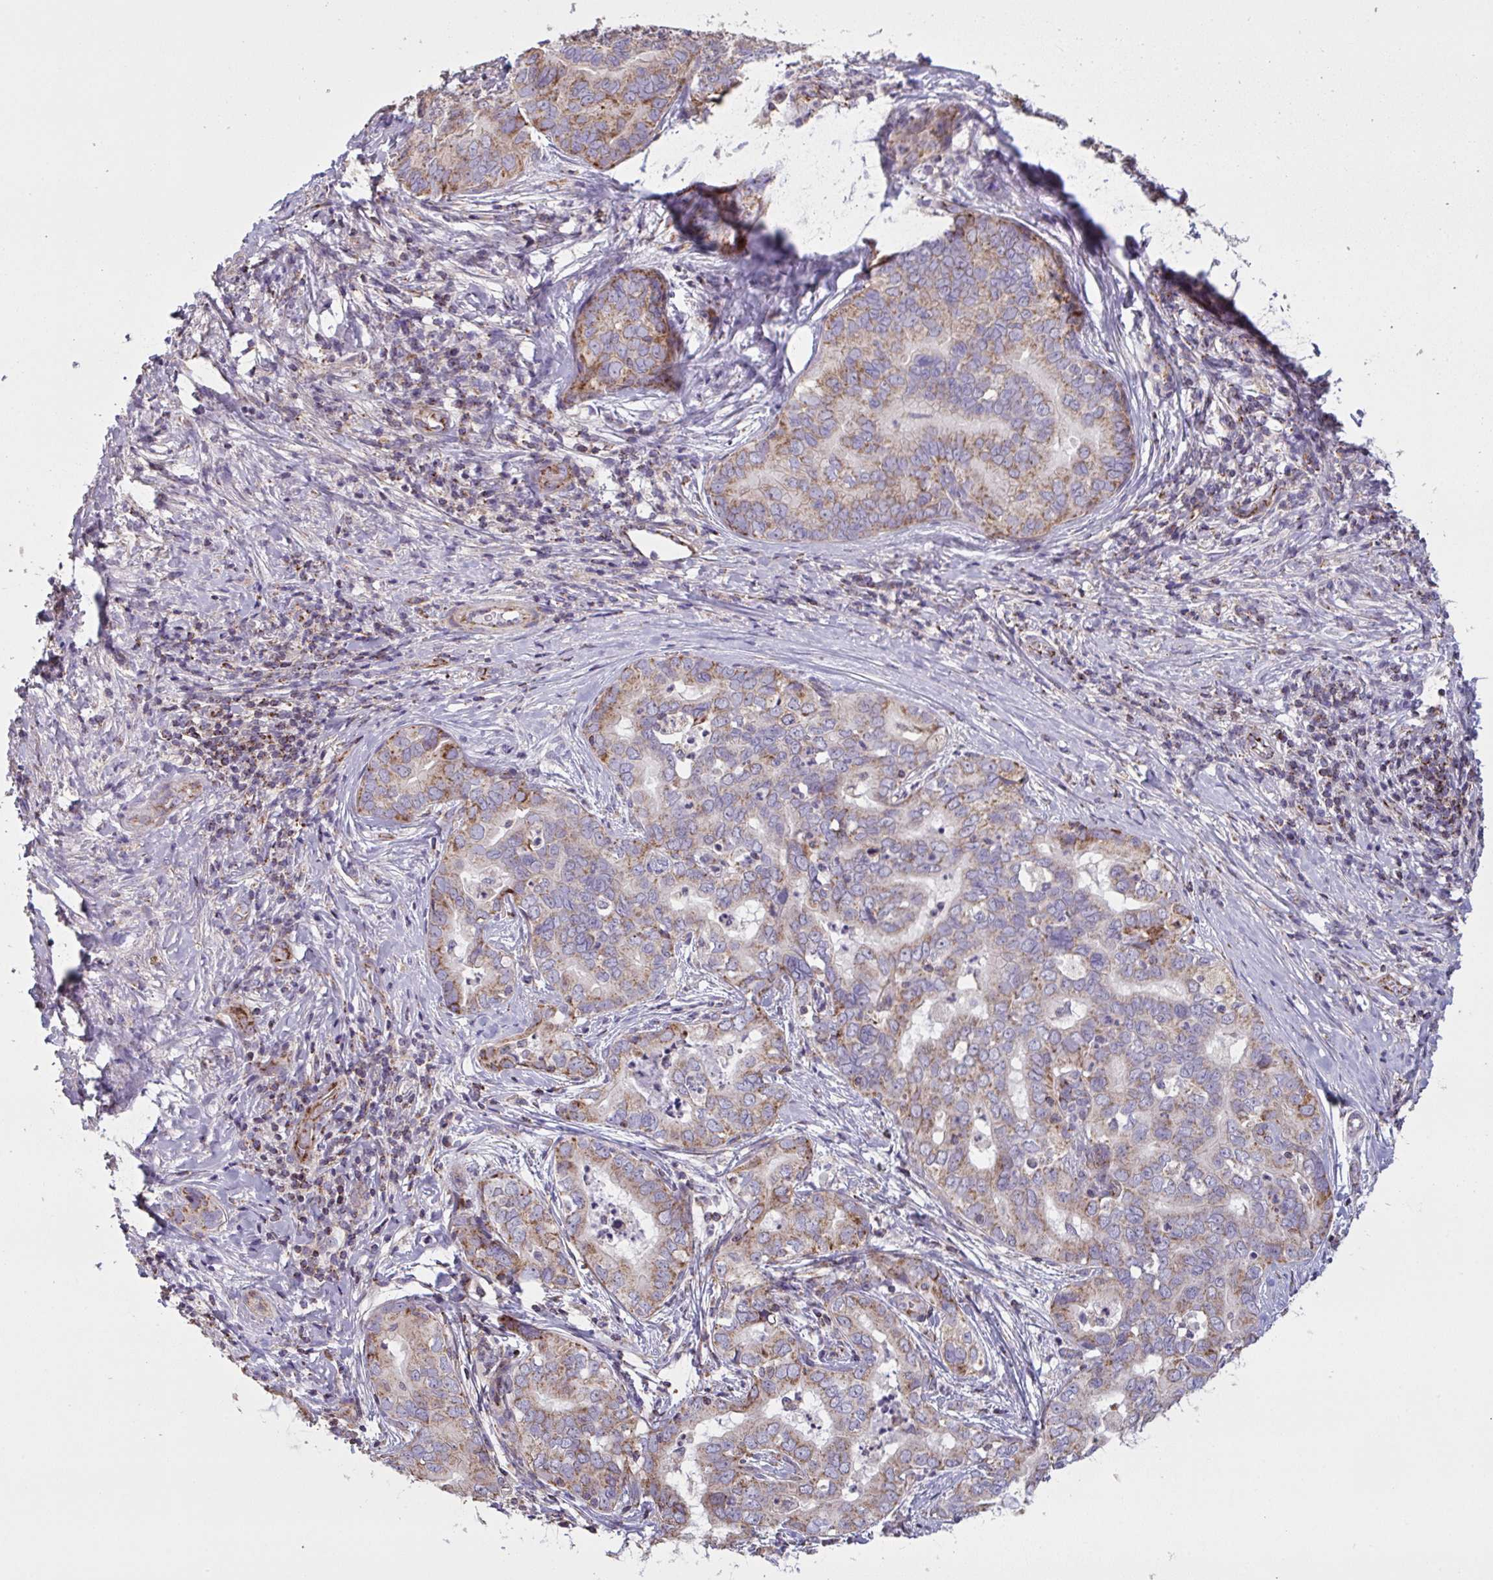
{"staining": {"intensity": "moderate", "quantity": "25%-75%", "location": "cytoplasmic/membranous"}, "tissue": "liver cancer", "cell_type": "Tumor cells", "image_type": "cancer", "snomed": [{"axis": "morphology", "description": "Cholangiocarcinoma"}, {"axis": "topography", "description": "Liver"}], "caption": "Immunohistochemical staining of human liver cancer (cholangiocarcinoma) demonstrates medium levels of moderate cytoplasmic/membranous protein expression in about 25%-75% of tumor cells.", "gene": "MICOS10", "patient": {"sex": "female", "age": 64}}